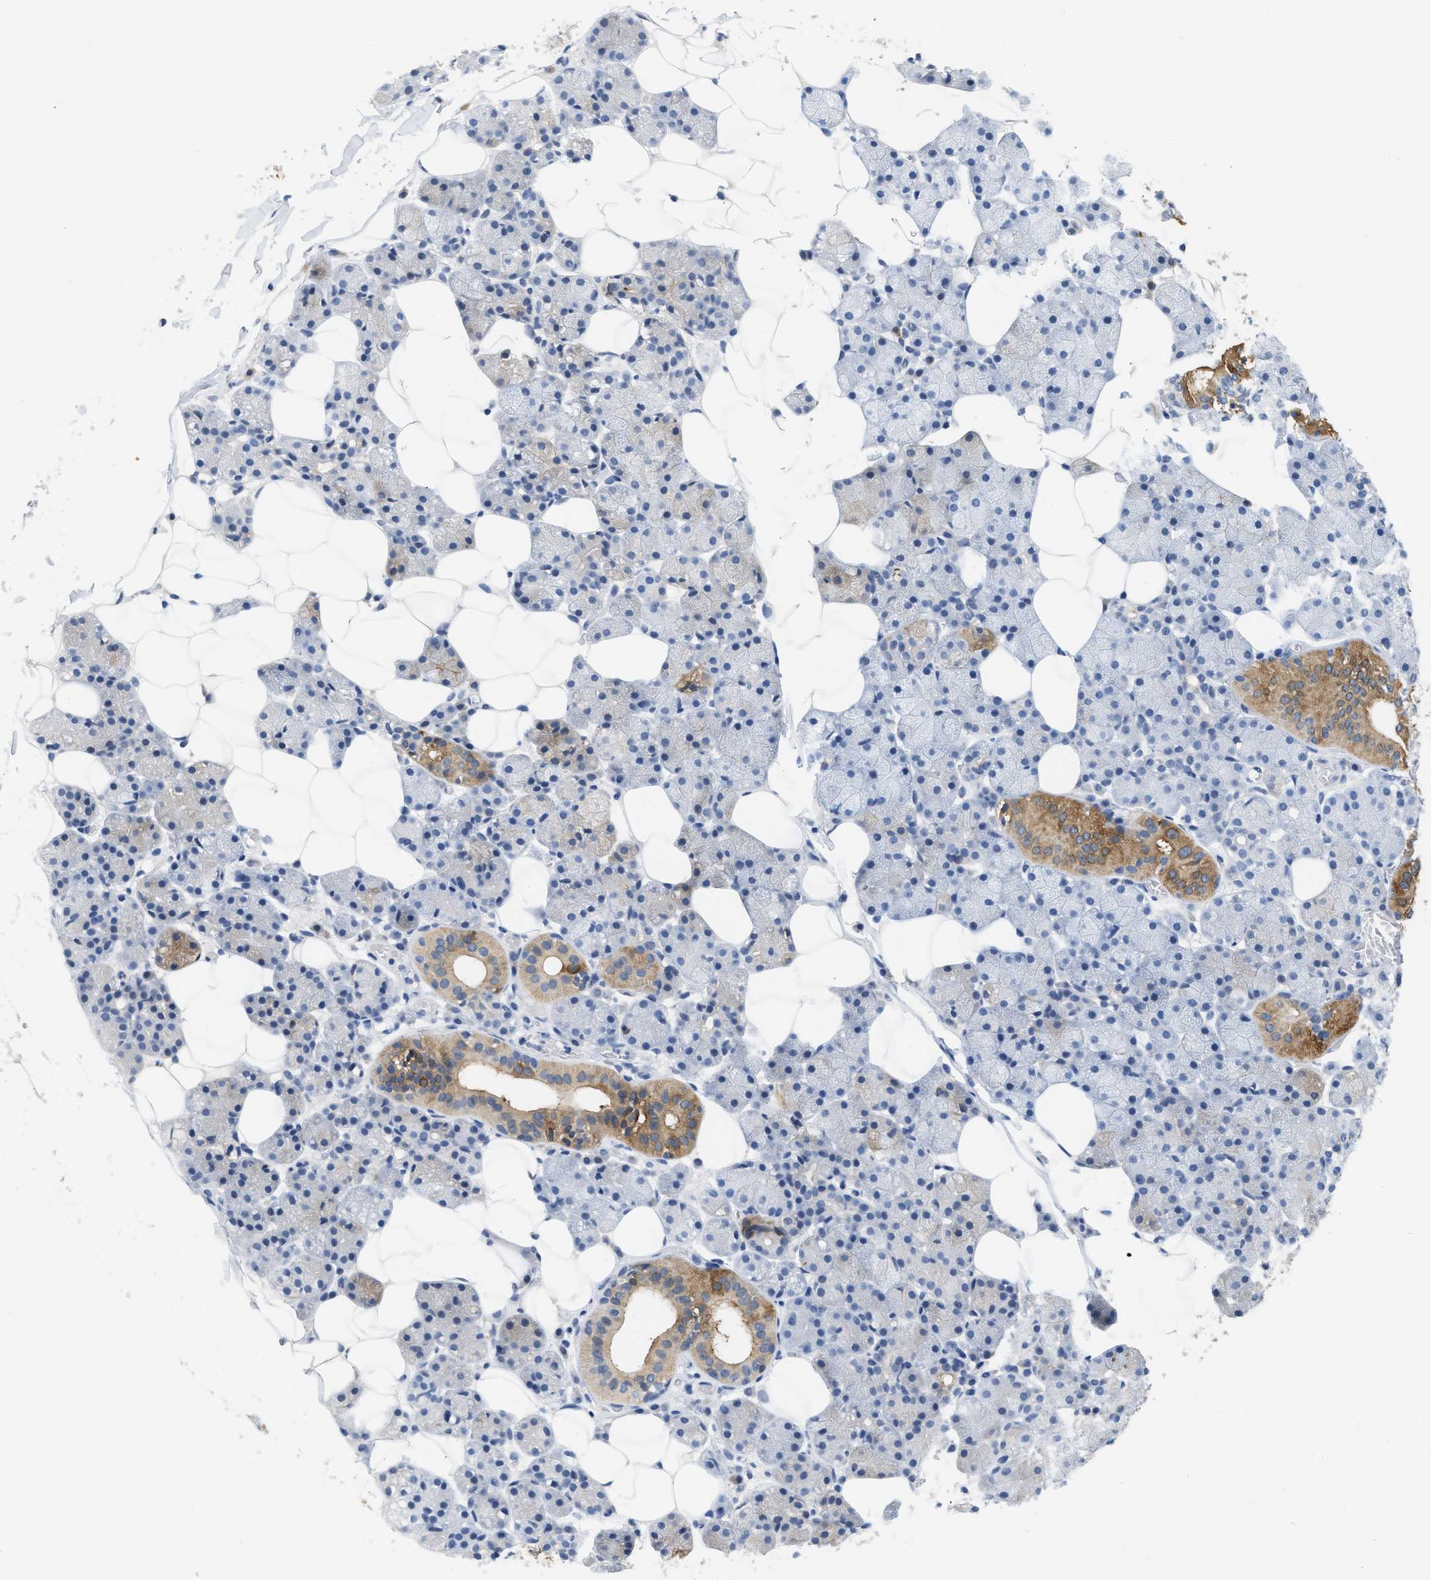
{"staining": {"intensity": "moderate", "quantity": "25%-75%", "location": "cytoplasmic/membranous"}, "tissue": "salivary gland", "cell_type": "Glandular cells", "image_type": "normal", "snomed": [{"axis": "morphology", "description": "Normal tissue, NOS"}, {"axis": "topography", "description": "Salivary gland"}], "caption": "Salivary gland was stained to show a protein in brown. There is medium levels of moderate cytoplasmic/membranous positivity in approximately 25%-75% of glandular cells. (IHC, brightfield microscopy, high magnification).", "gene": "CRYM", "patient": {"sex": "female", "age": 33}}